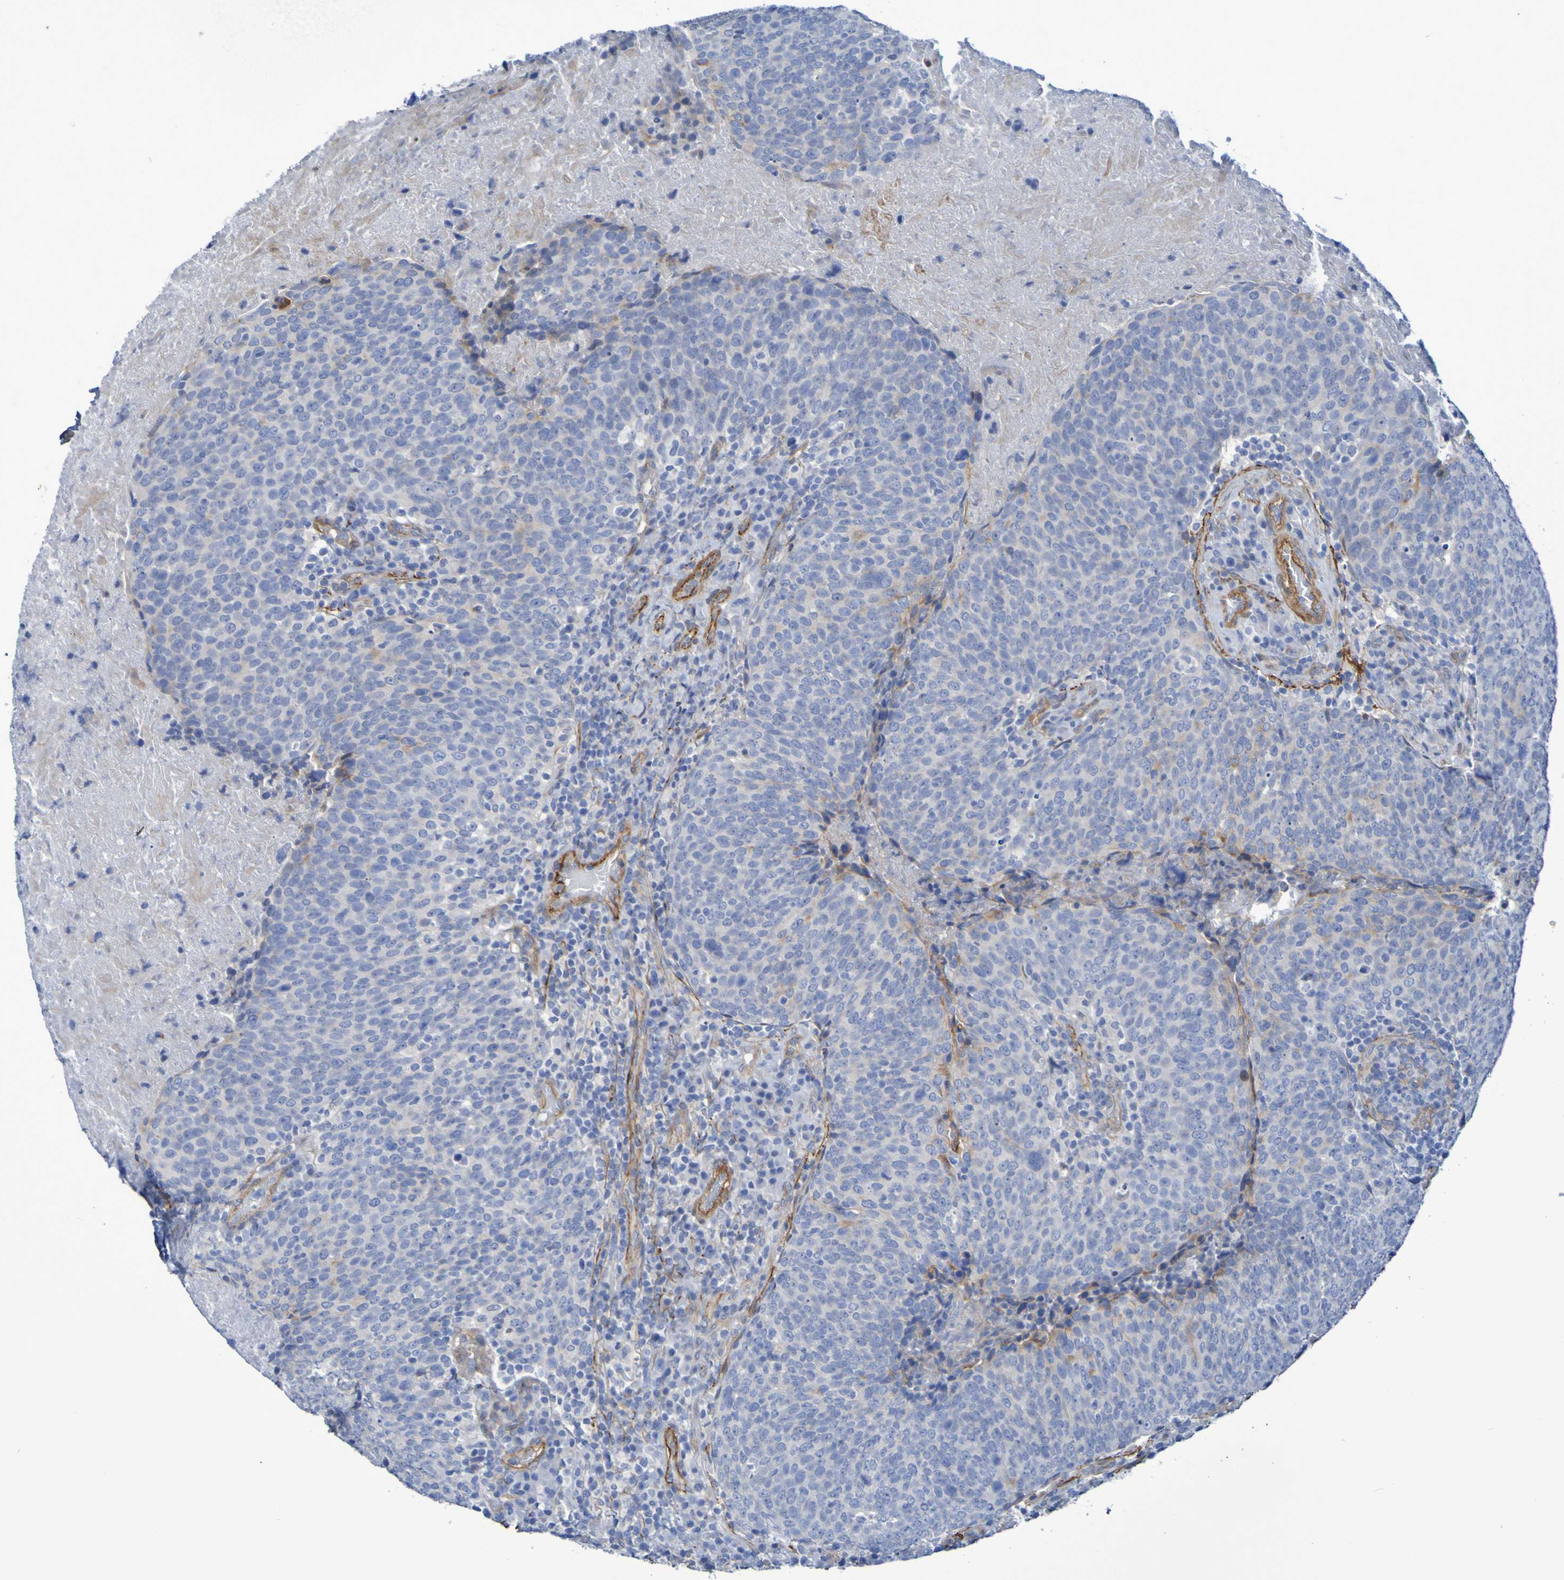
{"staining": {"intensity": "weak", "quantity": "<25%", "location": "cytoplasmic/membranous"}, "tissue": "head and neck cancer", "cell_type": "Tumor cells", "image_type": "cancer", "snomed": [{"axis": "morphology", "description": "Squamous cell carcinoma, NOS"}, {"axis": "morphology", "description": "Squamous cell carcinoma, metastatic, NOS"}, {"axis": "topography", "description": "Lymph node"}, {"axis": "topography", "description": "Head-Neck"}], "caption": "High power microscopy histopathology image of an immunohistochemistry image of metastatic squamous cell carcinoma (head and neck), revealing no significant staining in tumor cells.", "gene": "LPP", "patient": {"sex": "male", "age": 62}}